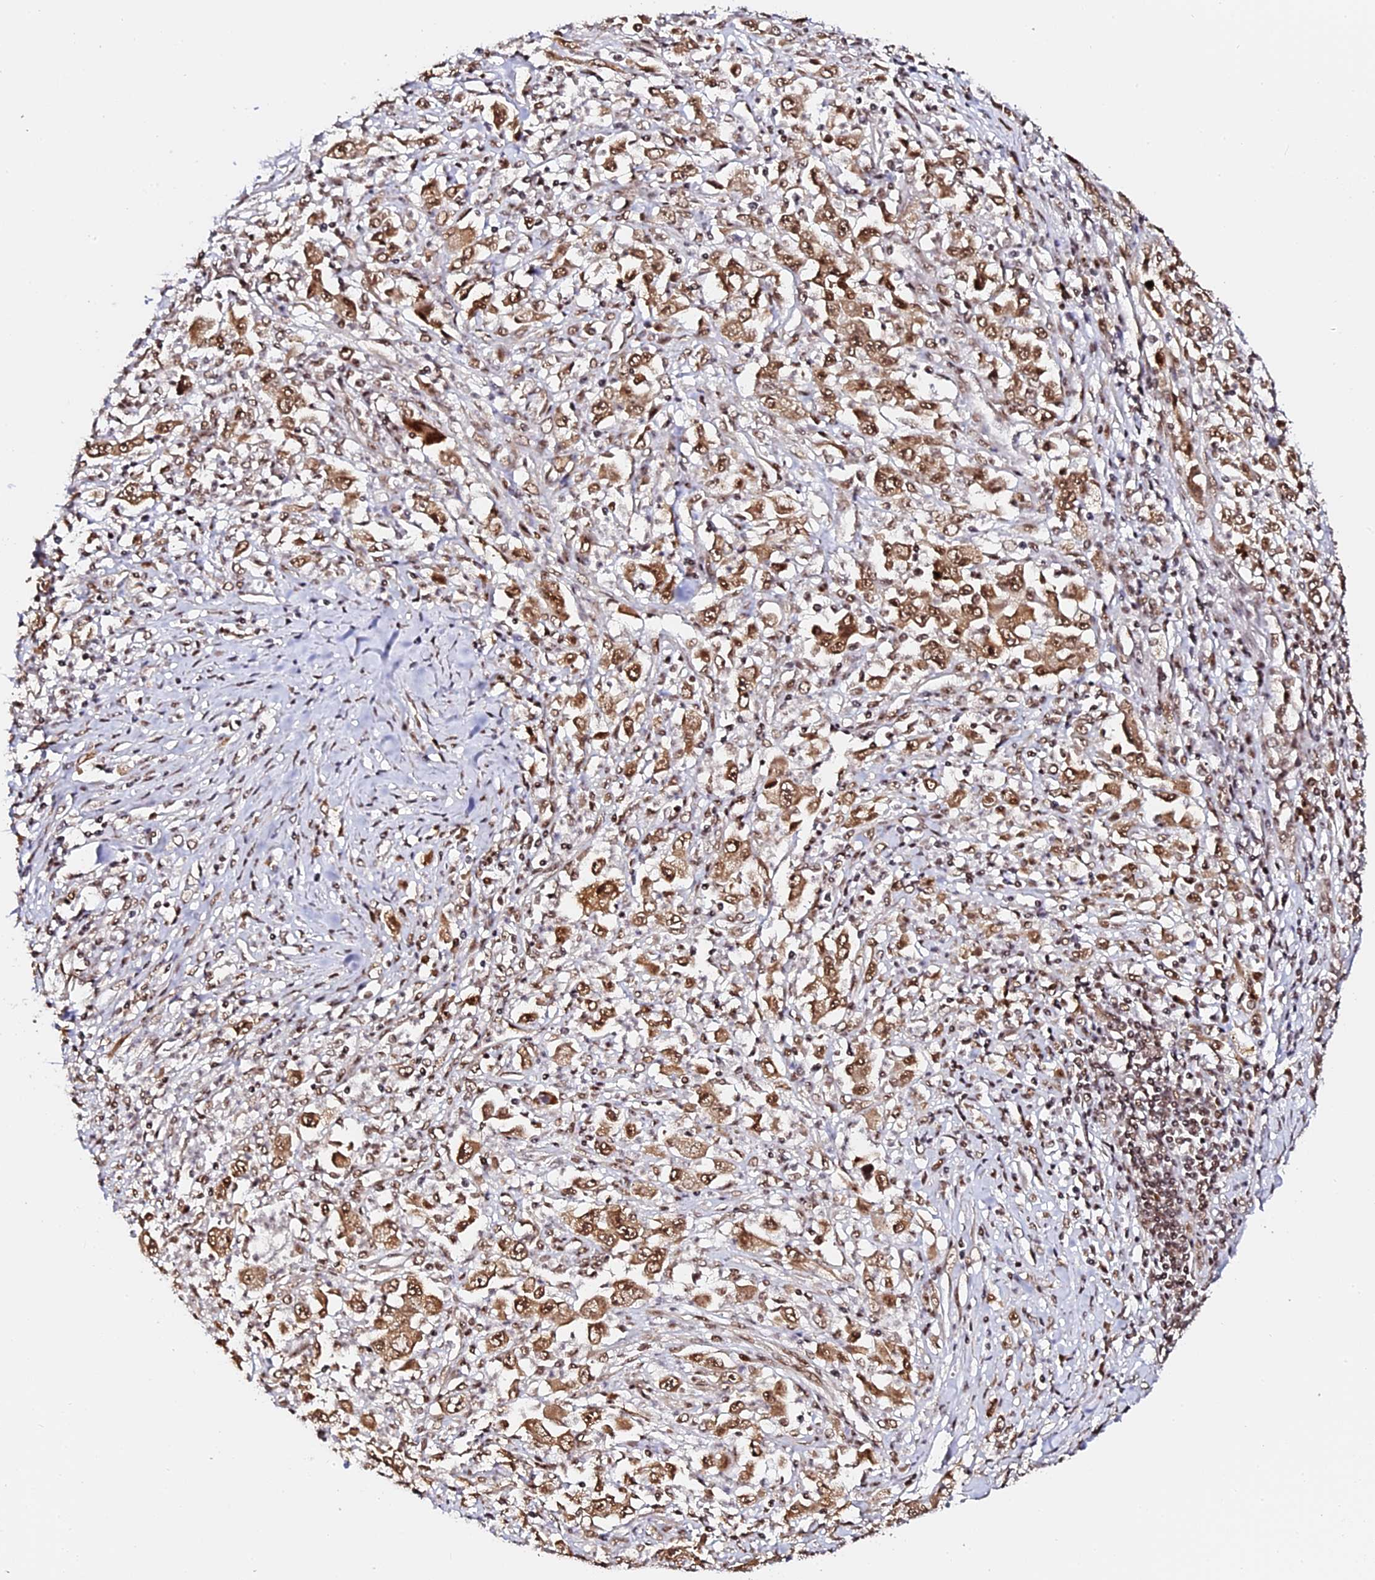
{"staining": {"intensity": "moderate", "quantity": ">75%", "location": "cytoplasmic/membranous,nuclear"}, "tissue": "melanoma", "cell_type": "Tumor cells", "image_type": "cancer", "snomed": [{"axis": "morphology", "description": "Malignant melanoma, Metastatic site"}, {"axis": "topography", "description": "Skin"}], "caption": "Malignant melanoma (metastatic site) stained for a protein demonstrates moderate cytoplasmic/membranous and nuclear positivity in tumor cells. (DAB (3,3'-diaminobenzidine) = brown stain, brightfield microscopy at high magnification).", "gene": "MCRS1", "patient": {"sex": "female", "age": 56}}